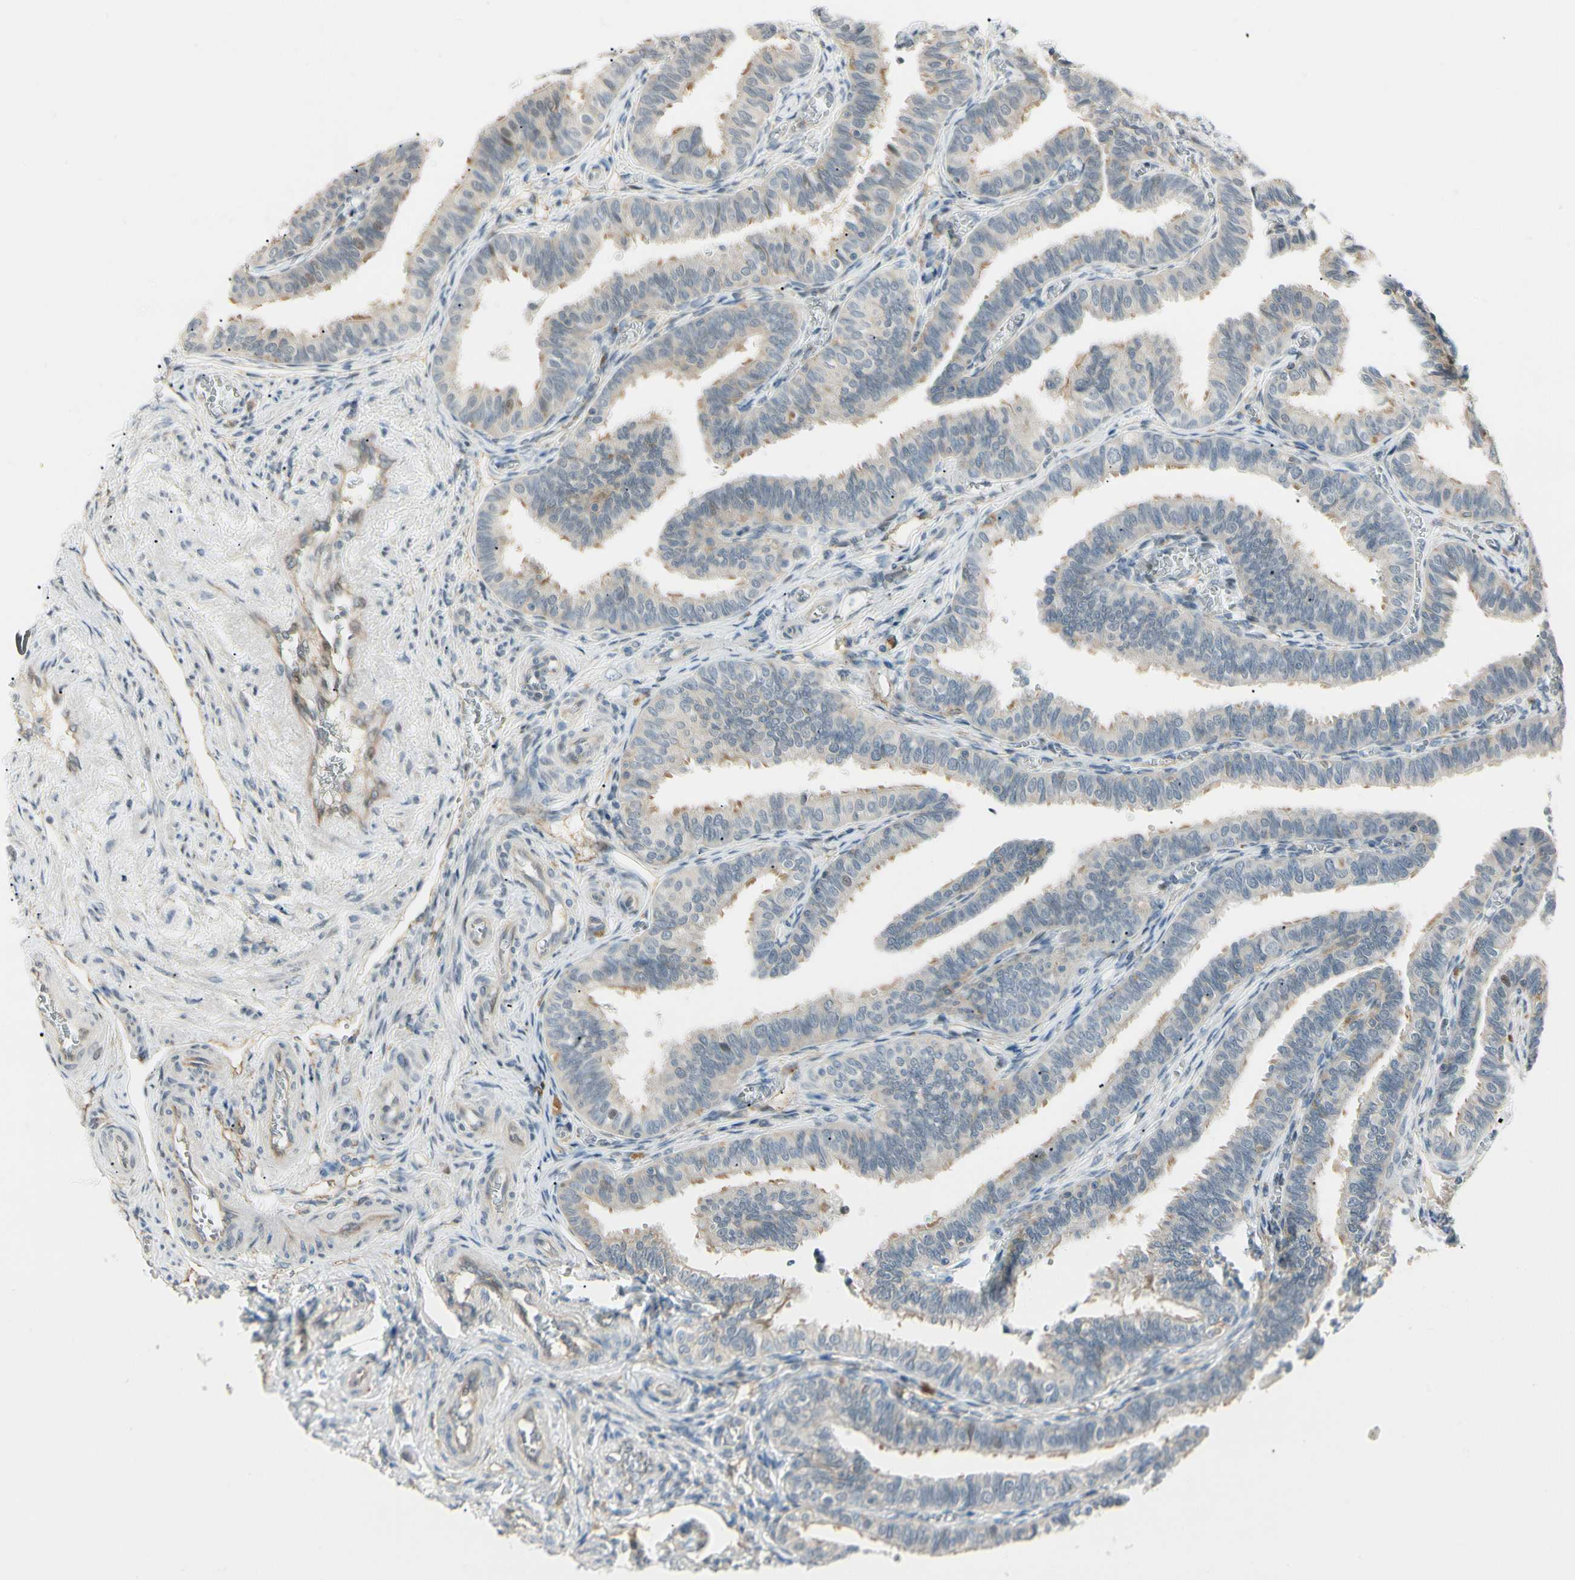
{"staining": {"intensity": "moderate", "quantity": "<25%", "location": "cytoplasmic/membranous"}, "tissue": "fallopian tube", "cell_type": "Glandular cells", "image_type": "normal", "snomed": [{"axis": "morphology", "description": "Normal tissue, NOS"}, {"axis": "topography", "description": "Fallopian tube"}], "caption": "This micrograph displays IHC staining of benign human fallopian tube, with low moderate cytoplasmic/membranous staining in approximately <25% of glandular cells.", "gene": "FNDC3B", "patient": {"sex": "female", "age": 46}}